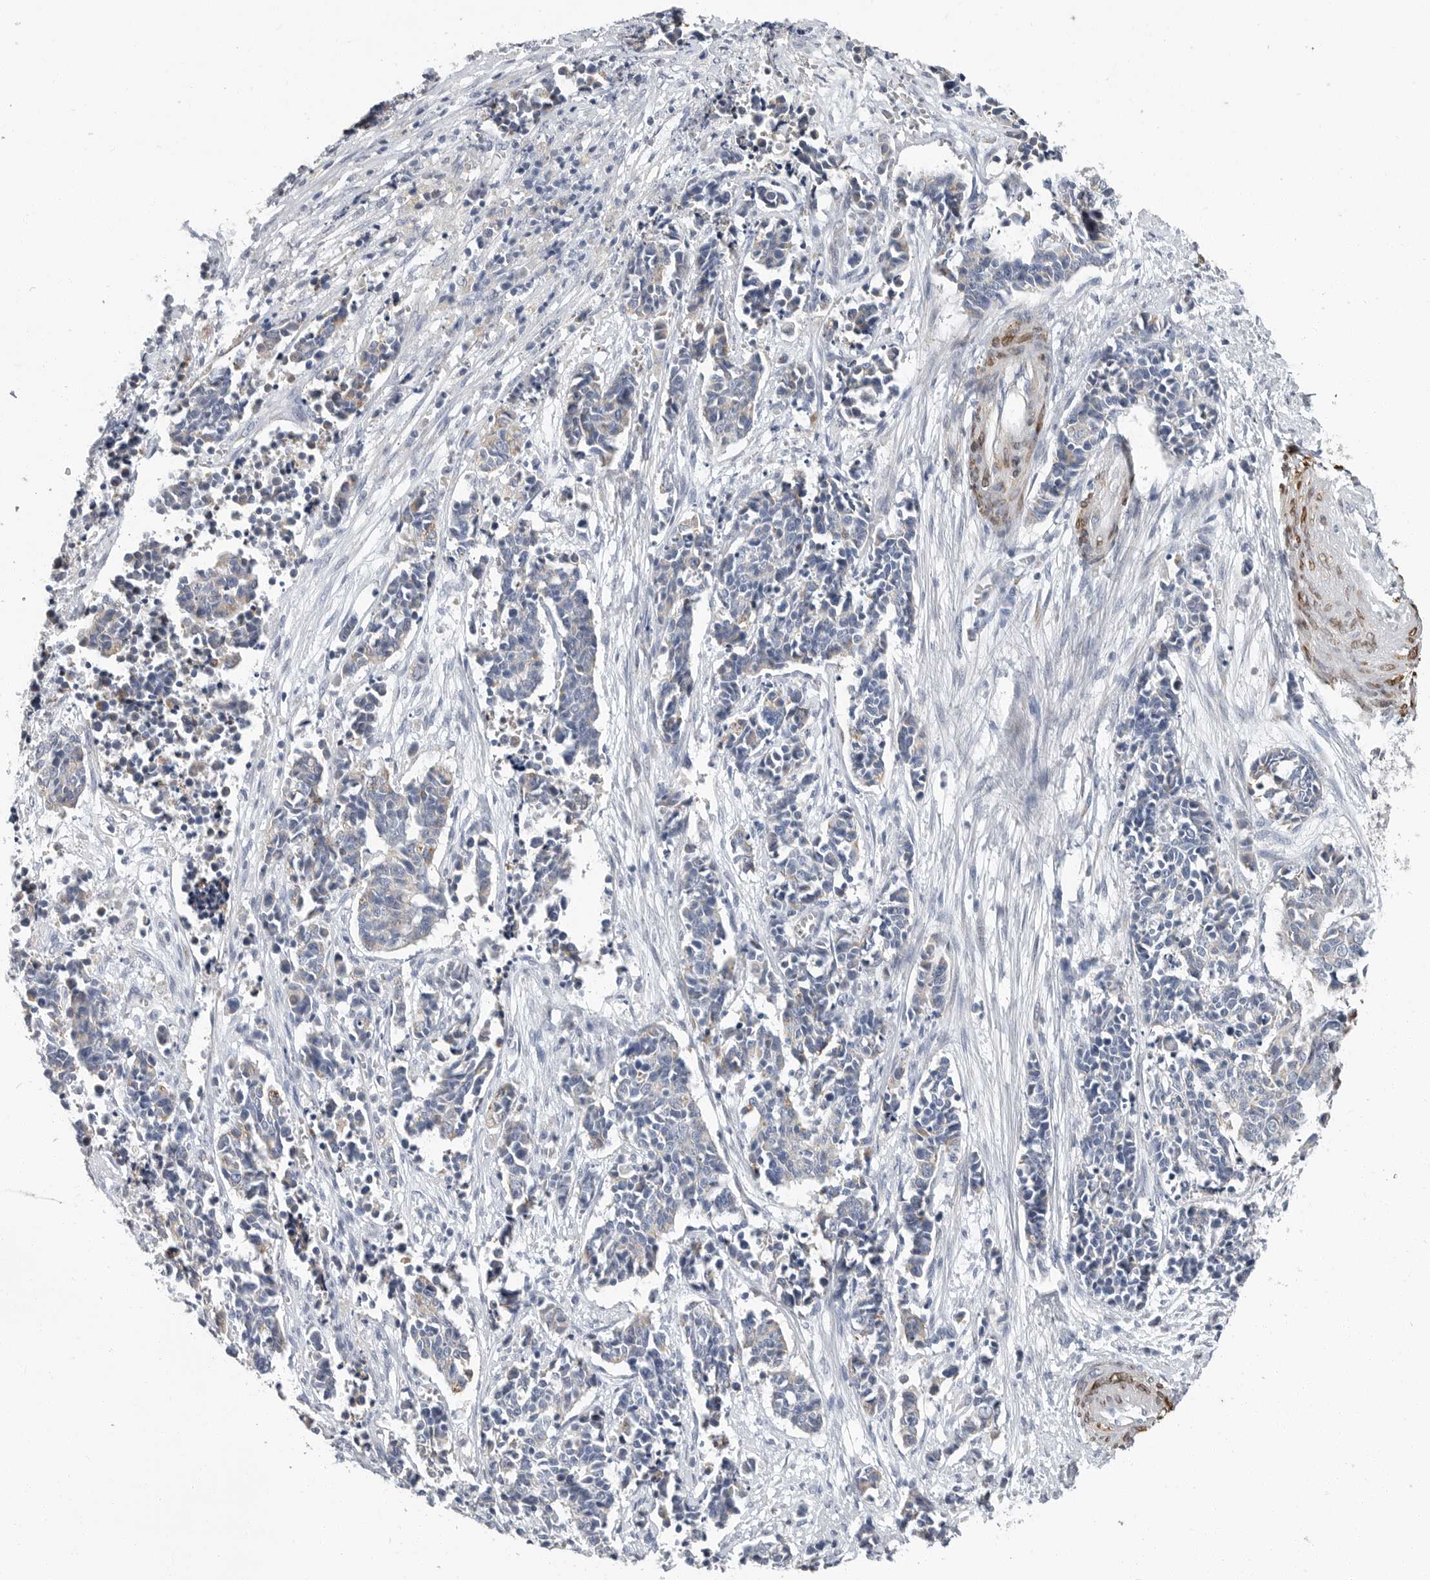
{"staining": {"intensity": "negative", "quantity": "none", "location": "none"}, "tissue": "cervical cancer", "cell_type": "Tumor cells", "image_type": "cancer", "snomed": [{"axis": "morphology", "description": "Normal tissue, NOS"}, {"axis": "morphology", "description": "Squamous cell carcinoma, NOS"}, {"axis": "topography", "description": "Cervix"}], "caption": "Immunohistochemical staining of cervical squamous cell carcinoma exhibits no significant staining in tumor cells.", "gene": "PLN", "patient": {"sex": "female", "age": 35}}